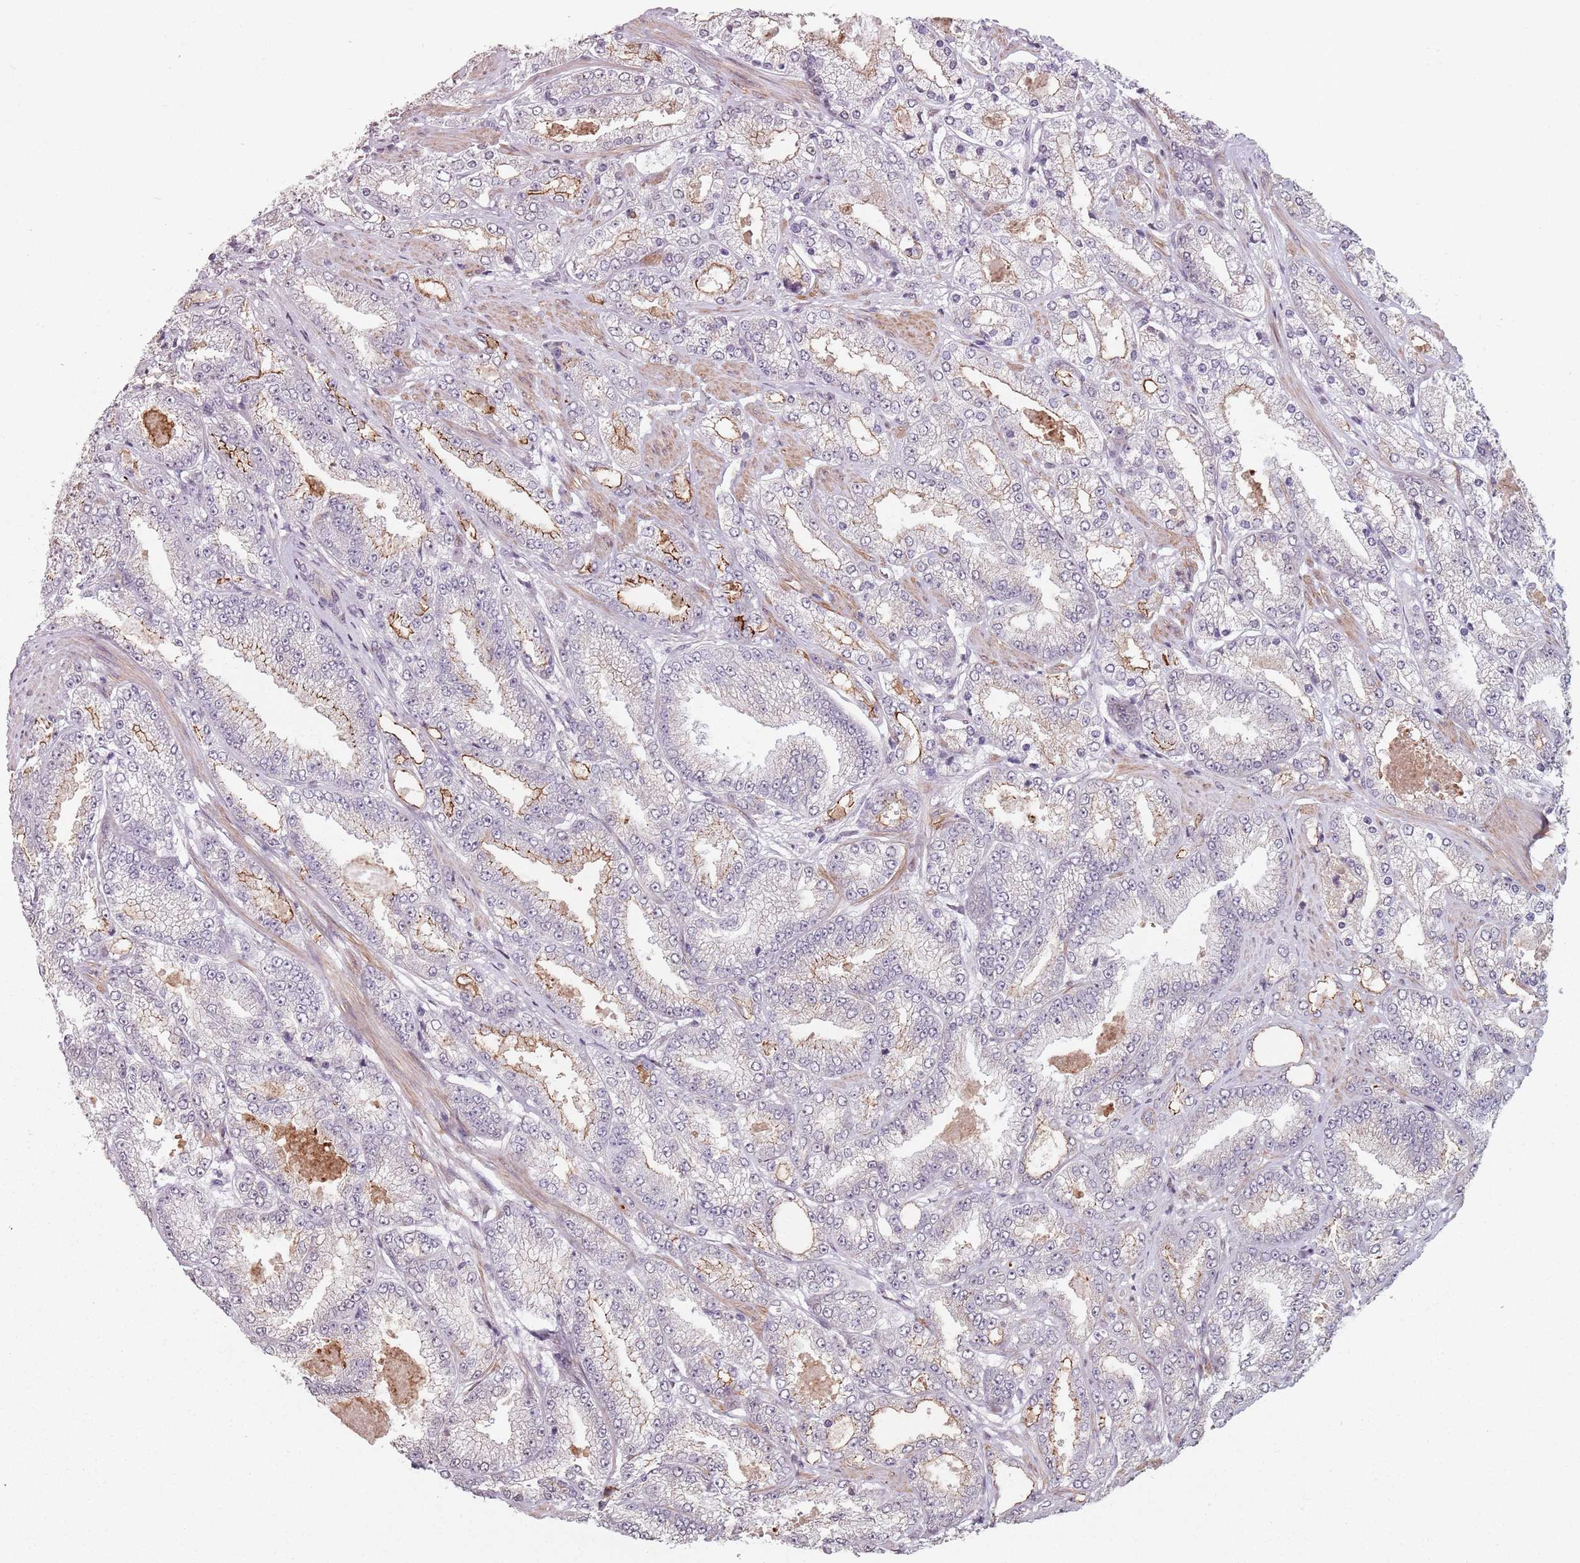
{"staining": {"intensity": "moderate", "quantity": "<25%", "location": "cytoplasmic/membranous"}, "tissue": "prostate cancer", "cell_type": "Tumor cells", "image_type": "cancer", "snomed": [{"axis": "morphology", "description": "Adenocarcinoma, High grade"}, {"axis": "topography", "description": "Prostate"}], "caption": "Immunohistochemistry (IHC) staining of prostate cancer (high-grade adenocarcinoma), which shows low levels of moderate cytoplasmic/membranous positivity in about <25% of tumor cells indicating moderate cytoplasmic/membranous protein staining. The staining was performed using DAB (3,3'-diaminobenzidine) (brown) for protein detection and nuclei were counterstained in hematoxylin (blue).", "gene": "TMC4", "patient": {"sex": "male", "age": 68}}